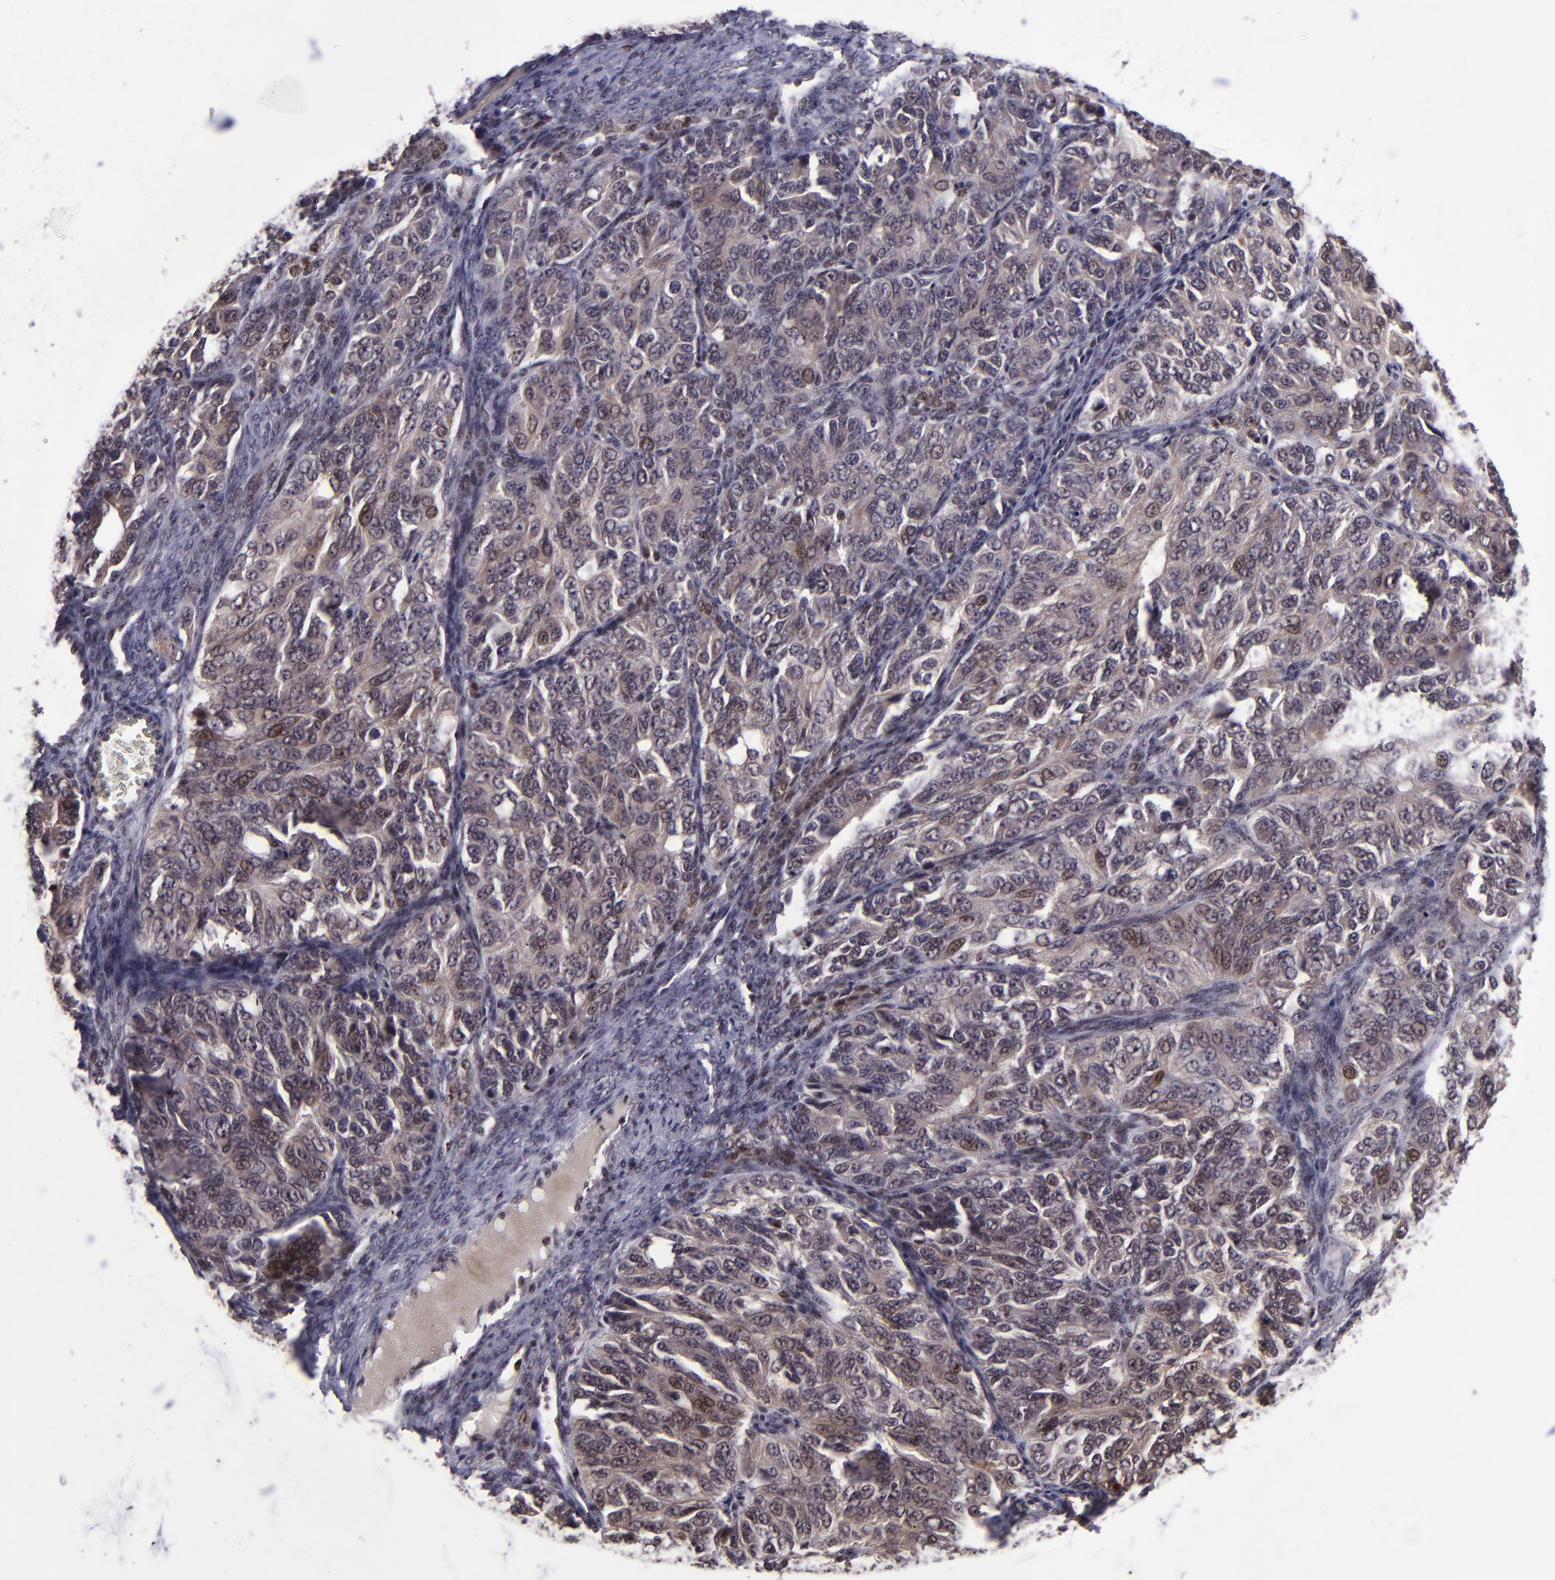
{"staining": {"intensity": "moderate", "quantity": ">75%", "location": "nuclear"}, "tissue": "ovarian cancer", "cell_type": "Tumor cells", "image_type": "cancer", "snomed": [{"axis": "morphology", "description": "Carcinoma, endometroid"}, {"axis": "topography", "description": "Ovary"}], "caption": "An image of ovarian cancer stained for a protein shows moderate nuclear brown staining in tumor cells. Ihc stains the protein of interest in brown and the nuclei are stained blue.", "gene": "PCNX4", "patient": {"sex": "female", "age": 51}}